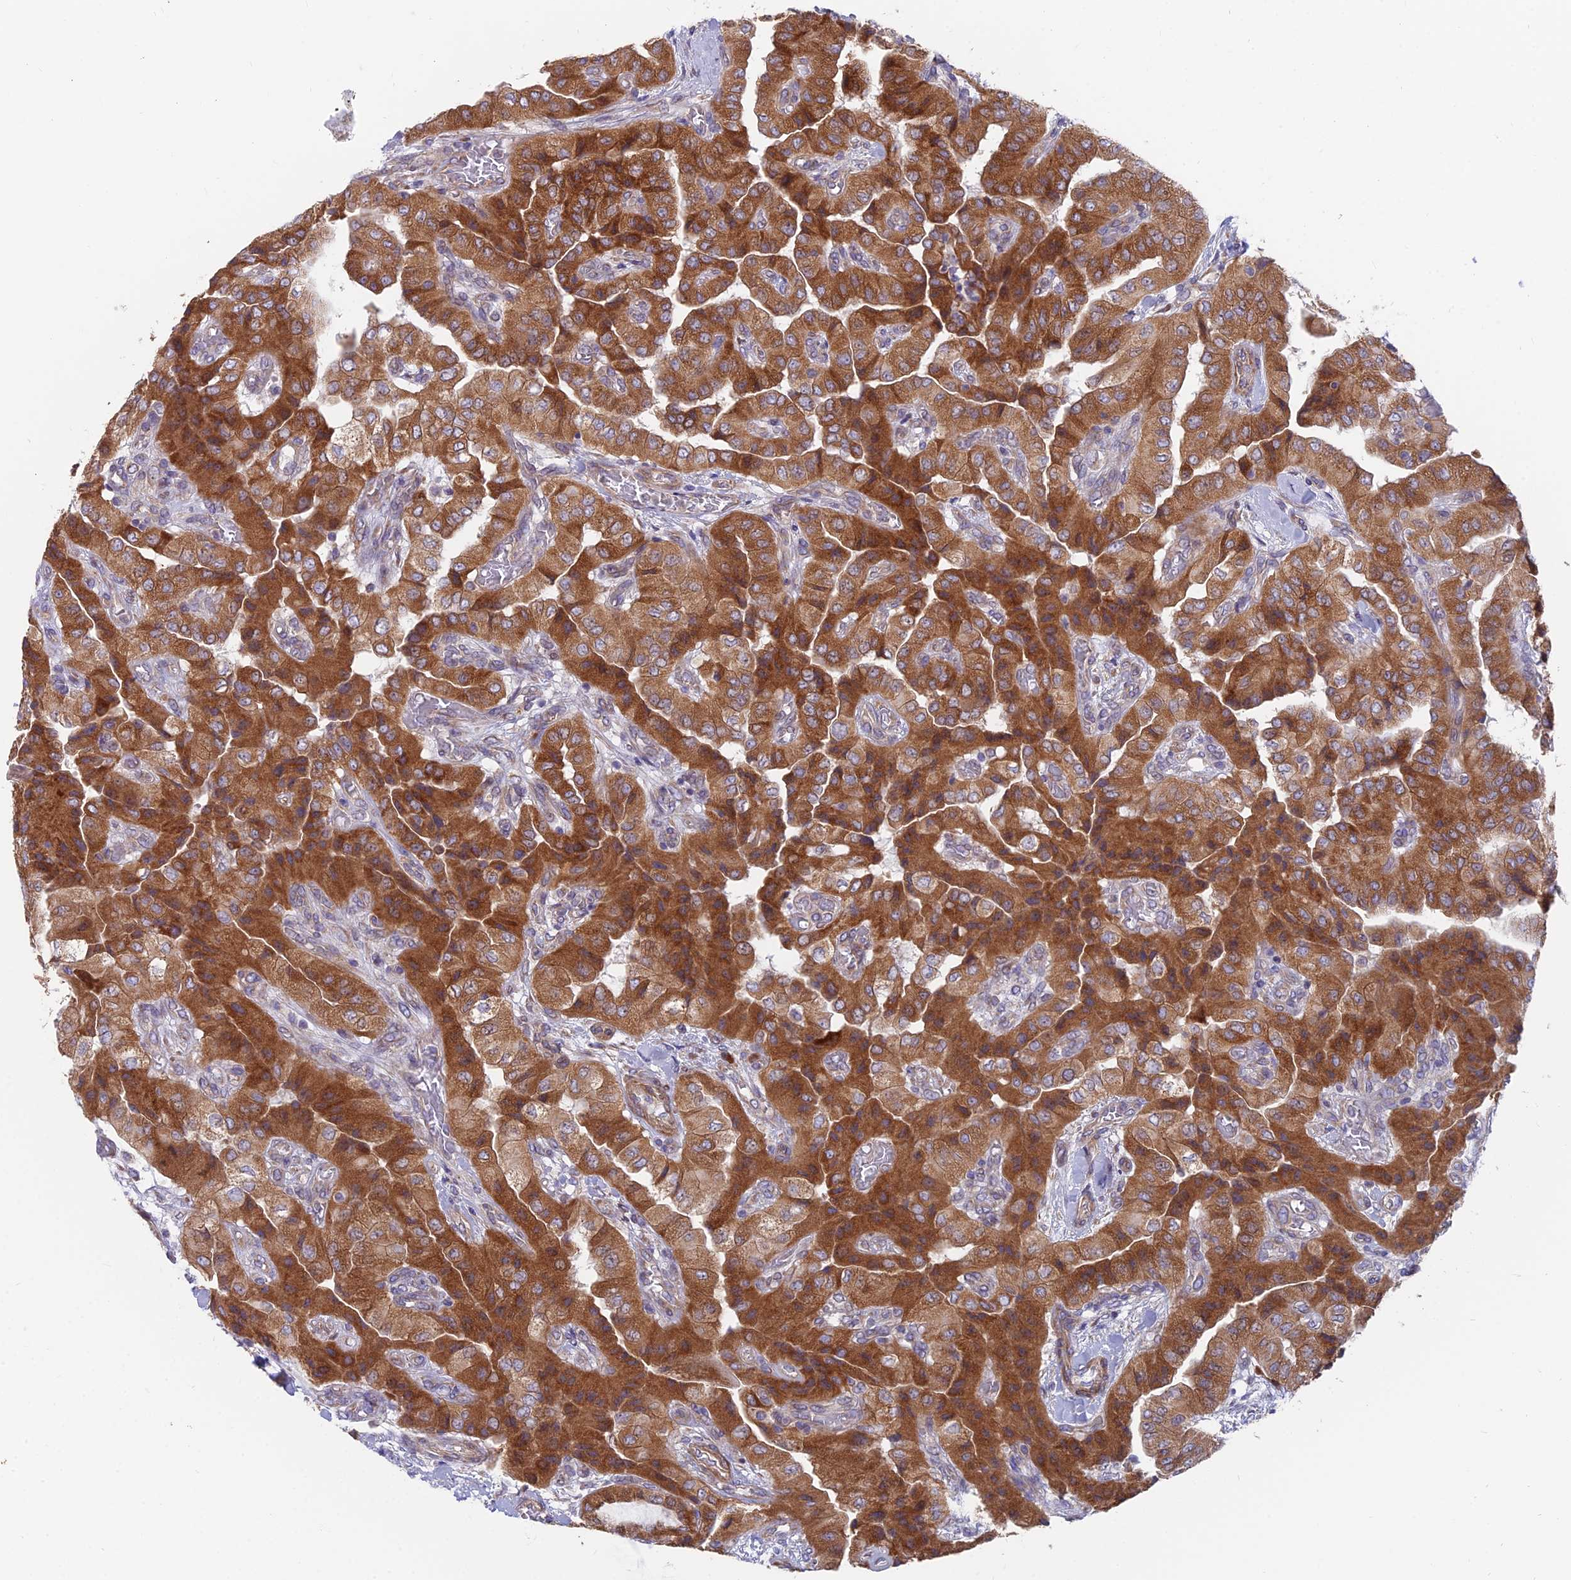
{"staining": {"intensity": "strong", "quantity": ">75%", "location": "cytoplasmic/membranous"}, "tissue": "head and neck cancer", "cell_type": "Tumor cells", "image_type": "cancer", "snomed": [{"axis": "morphology", "description": "Adenocarcinoma, NOS"}, {"axis": "topography", "description": "Head-Neck"}], "caption": "A high amount of strong cytoplasmic/membranous staining is appreciated in approximately >75% of tumor cells in head and neck cancer (adenocarcinoma) tissue. The protein of interest is shown in brown color, while the nuclei are stained blue.", "gene": "TBC1D20", "patient": {"sex": "male", "age": 66}}